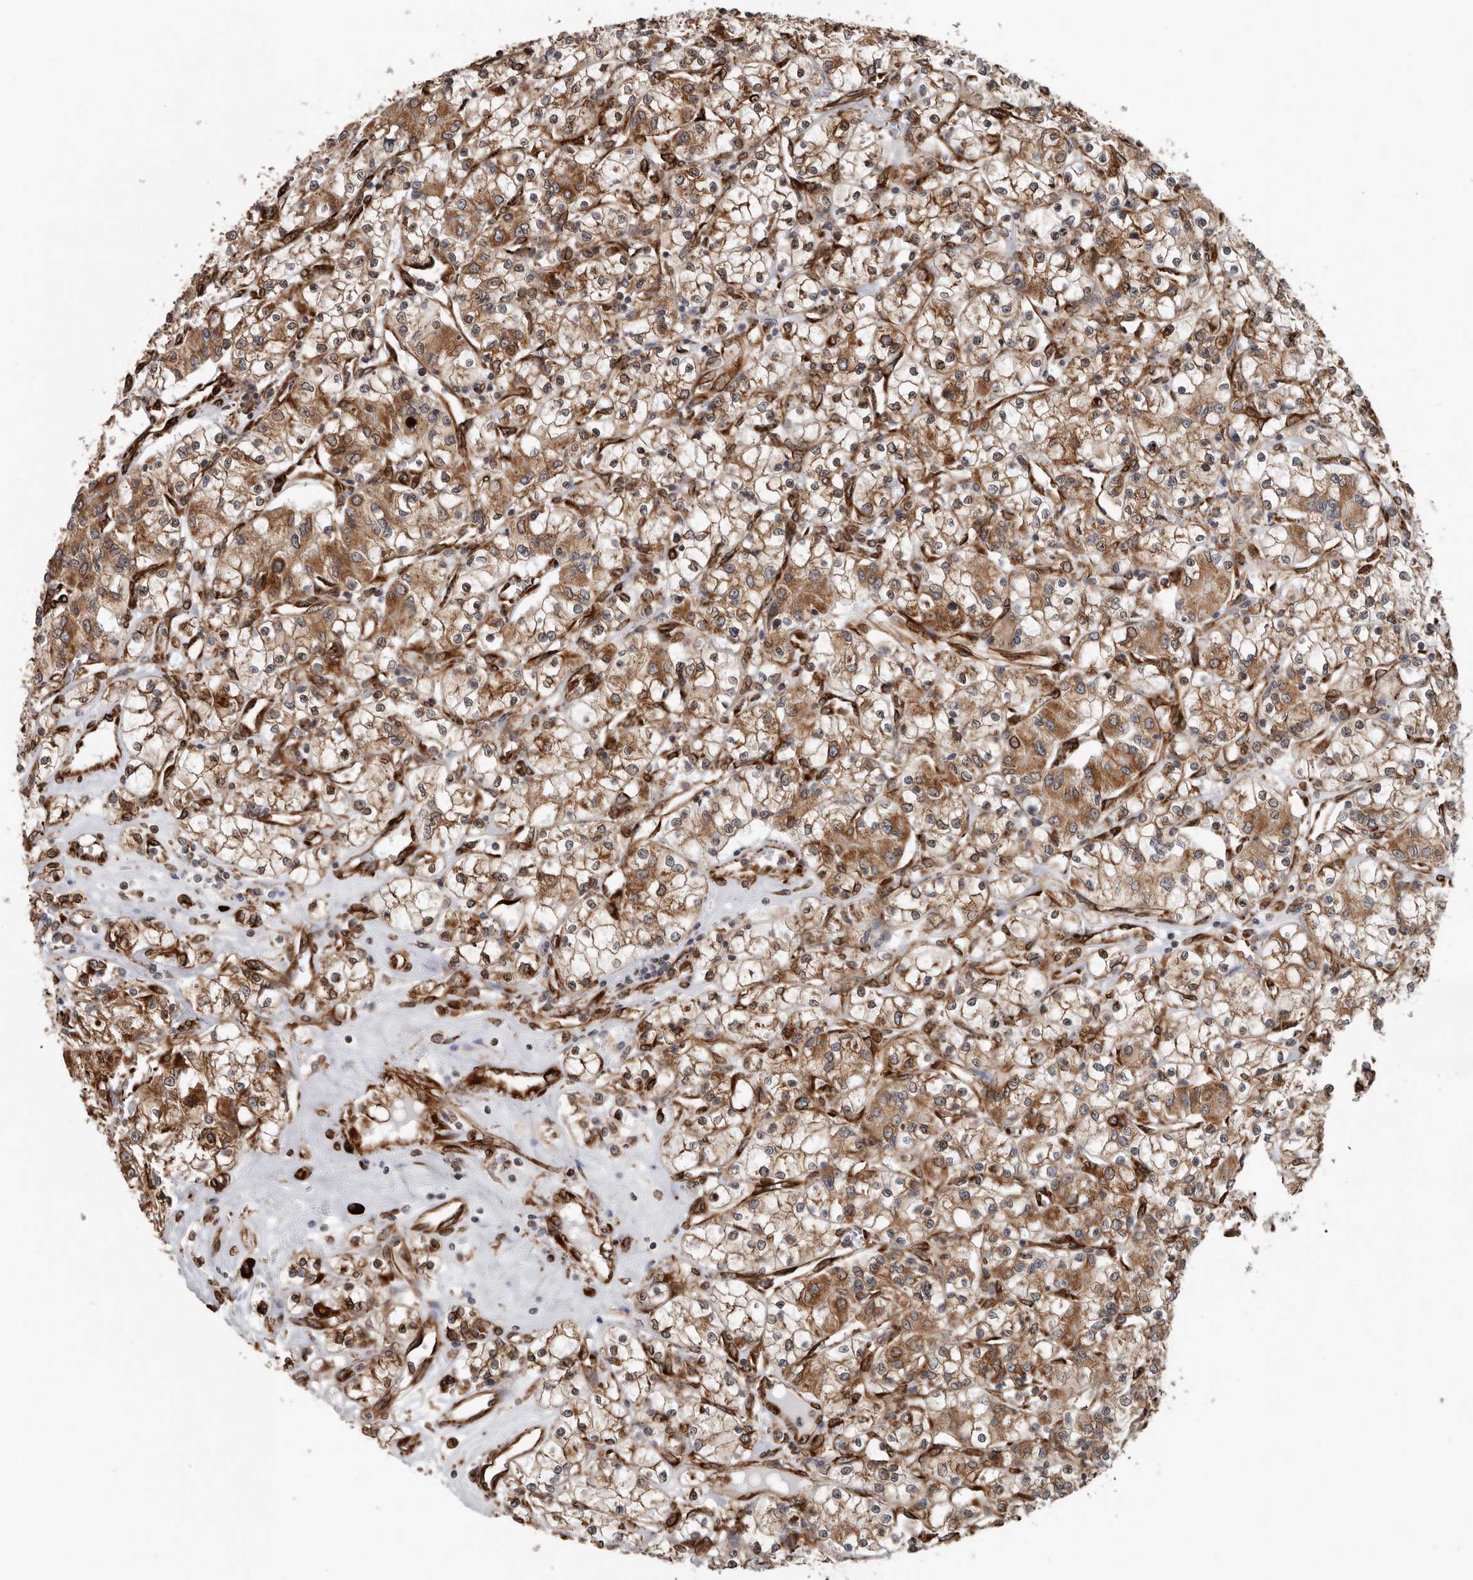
{"staining": {"intensity": "moderate", "quantity": ">75%", "location": "cytoplasmic/membranous"}, "tissue": "renal cancer", "cell_type": "Tumor cells", "image_type": "cancer", "snomed": [{"axis": "morphology", "description": "Adenocarcinoma, NOS"}, {"axis": "topography", "description": "Kidney"}], "caption": "High-magnification brightfield microscopy of renal adenocarcinoma stained with DAB (brown) and counterstained with hematoxylin (blue). tumor cells exhibit moderate cytoplasmic/membranous staining is identified in approximately>75% of cells.", "gene": "CEP350", "patient": {"sex": "female", "age": 59}}